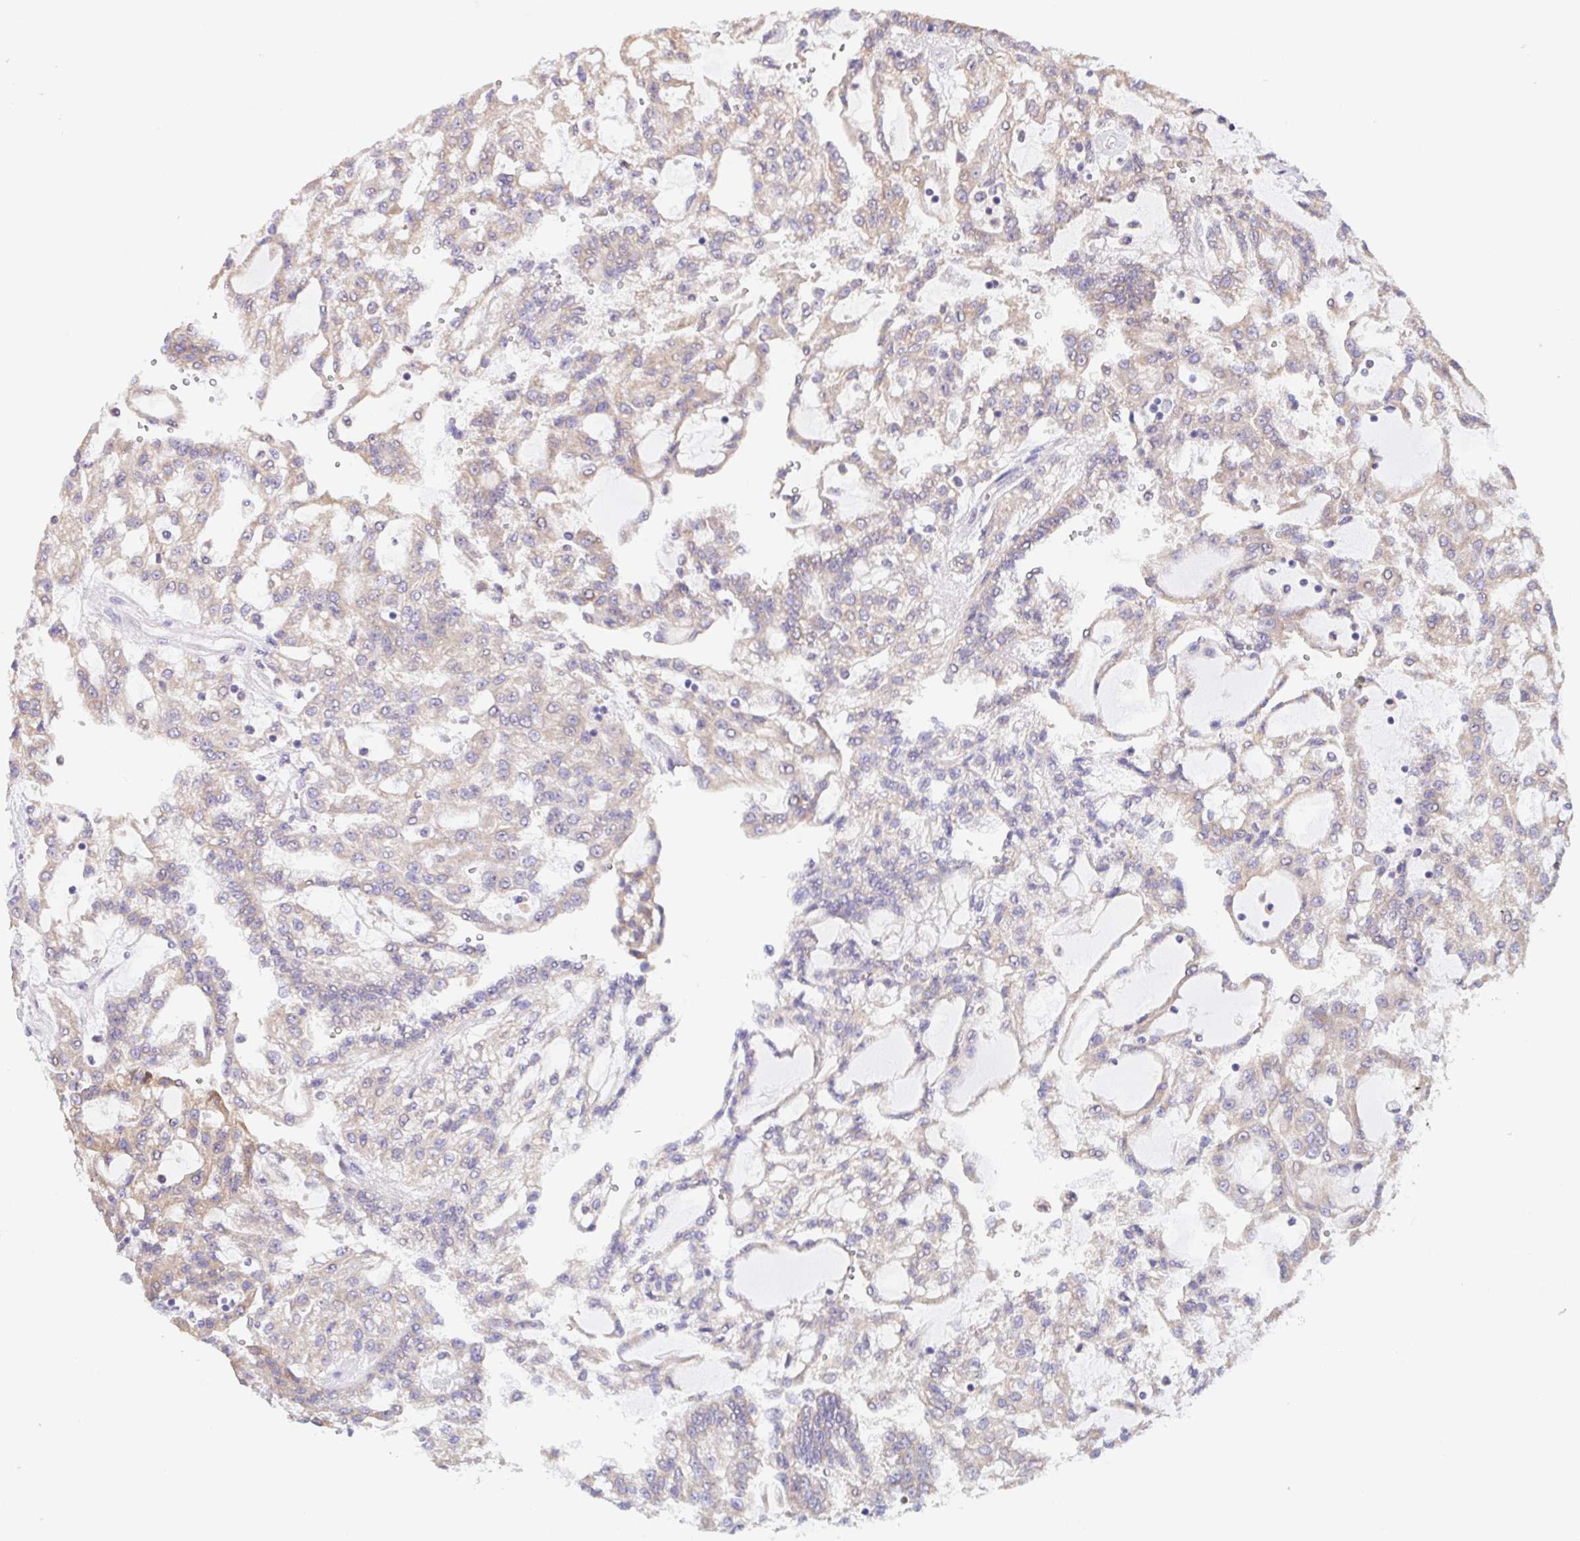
{"staining": {"intensity": "weak", "quantity": ">75%", "location": "cytoplasmic/membranous"}, "tissue": "renal cancer", "cell_type": "Tumor cells", "image_type": "cancer", "snomed": [{"axis": "morphology", "description": "Adenocarcinoma, NOS"}, {"axis": "topography", "description": "Kidney"}], "caption": "Renal cancer tissue displays weak cytoplasmic/membranous staining in approximately >75% of tumor cells, visualized by immunohistochemistry.", "gene": "ADAM8", "patient": {"sex": "male", "age": 63}}